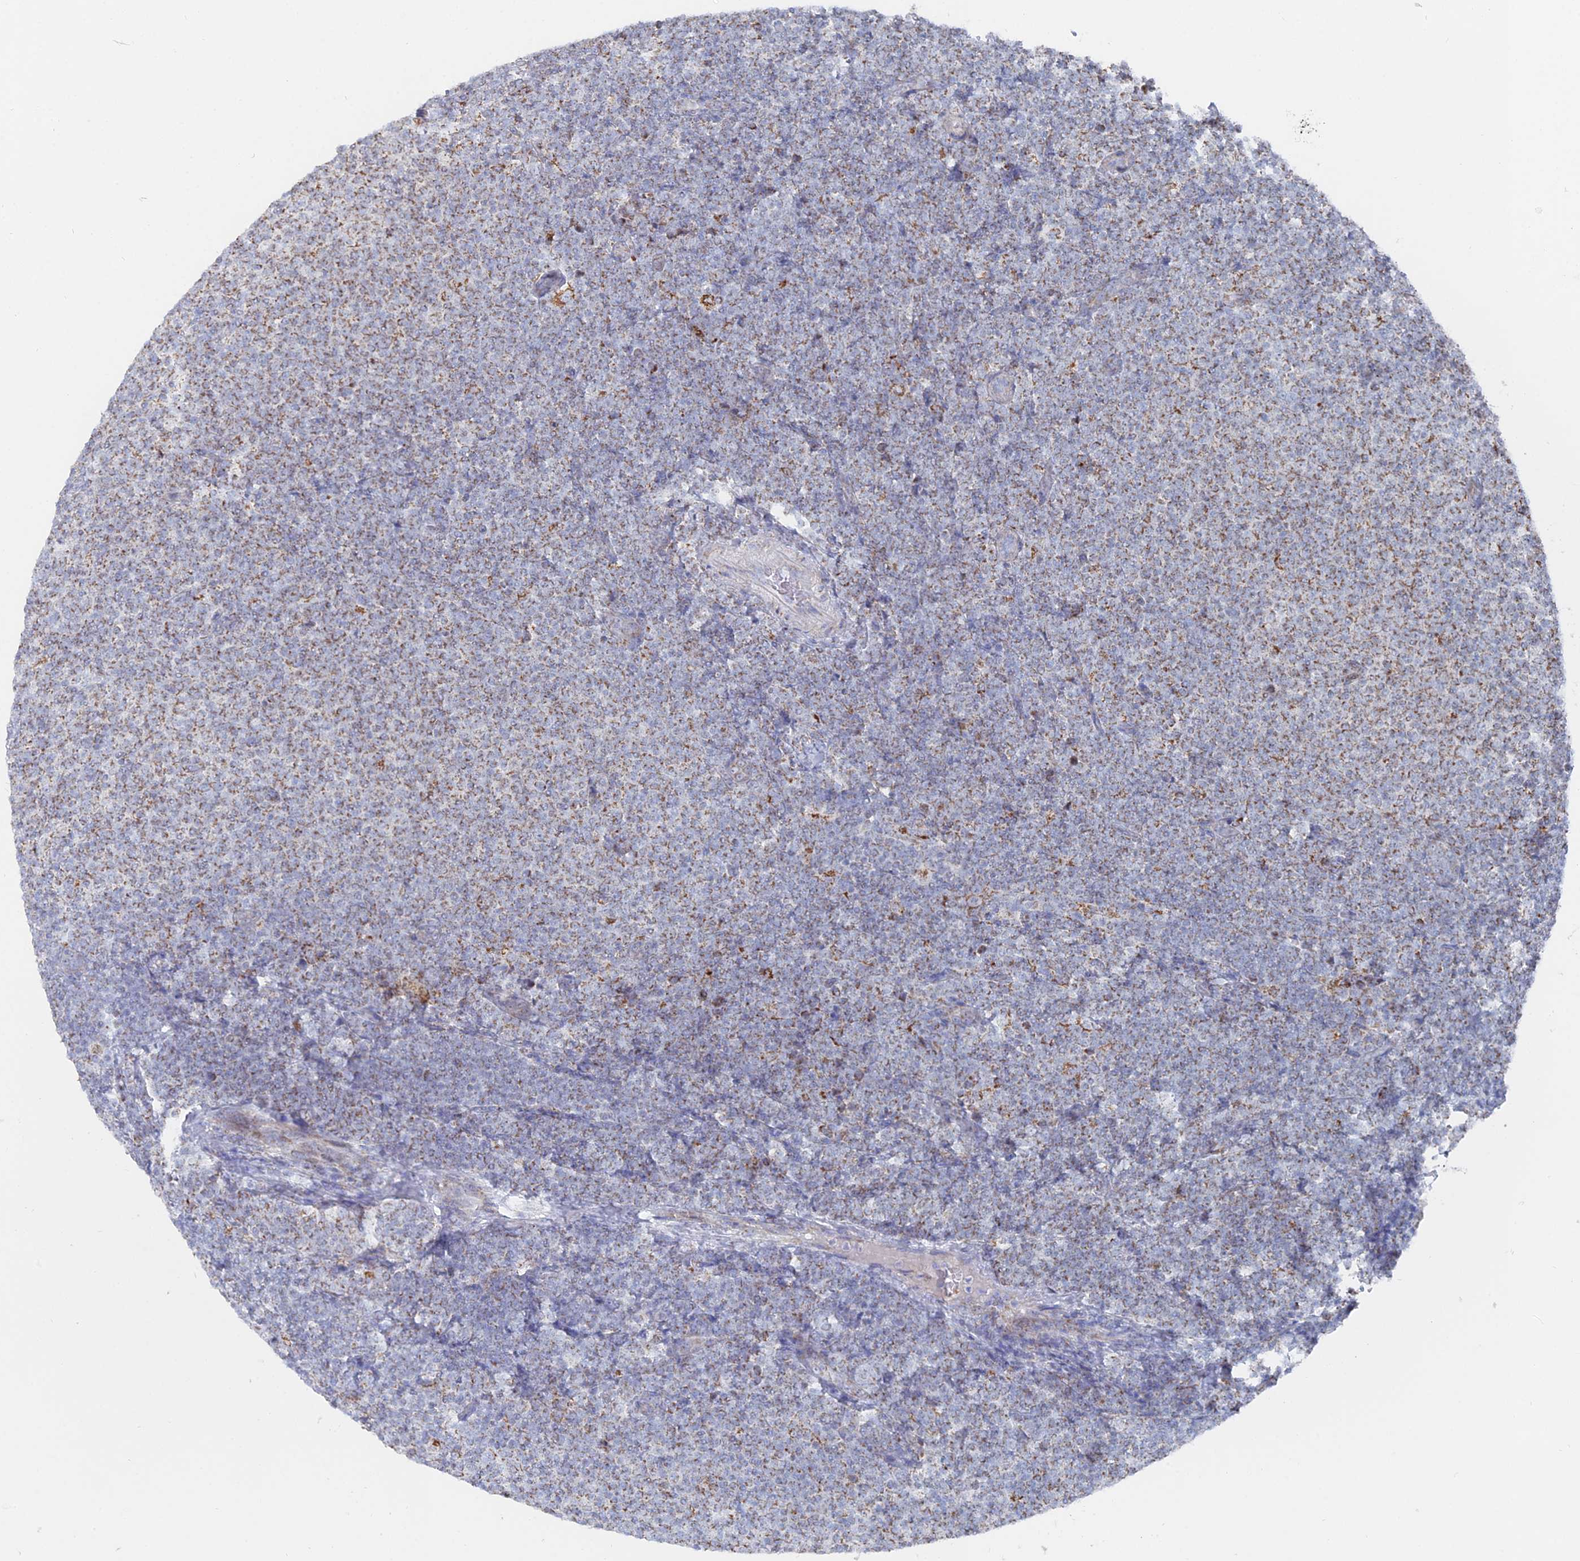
{"staining": {"intensity": "moderate", "quantity": "25%-75%", "location": "cytoplasmic/membranous"}, "tissue": "lymphoma", "cell_type": "Tumor cells", "image_type": "cancer", "snomed": [{"axis": "morphology", "description": "Malignant lymphoma, non-Hodgkin's type, Low grade"}, {"axis": "topography", "description": "Lymph node"}], "caption": "A photomicrograph of human malignant lymphoma, non-Hodgkin's type (low-grade) stained for a protein demonstrates moderate cytoplasmic/membranous brown staining in tumor cells. The protein is stained brown, and the nuclei are stained in blue (DAB (3,3'-diaminobenzidine) IHC with brightfield microscopy, high magnification).", "gene": "MPC1", "patient": {"sex": "male", "age": 66}}